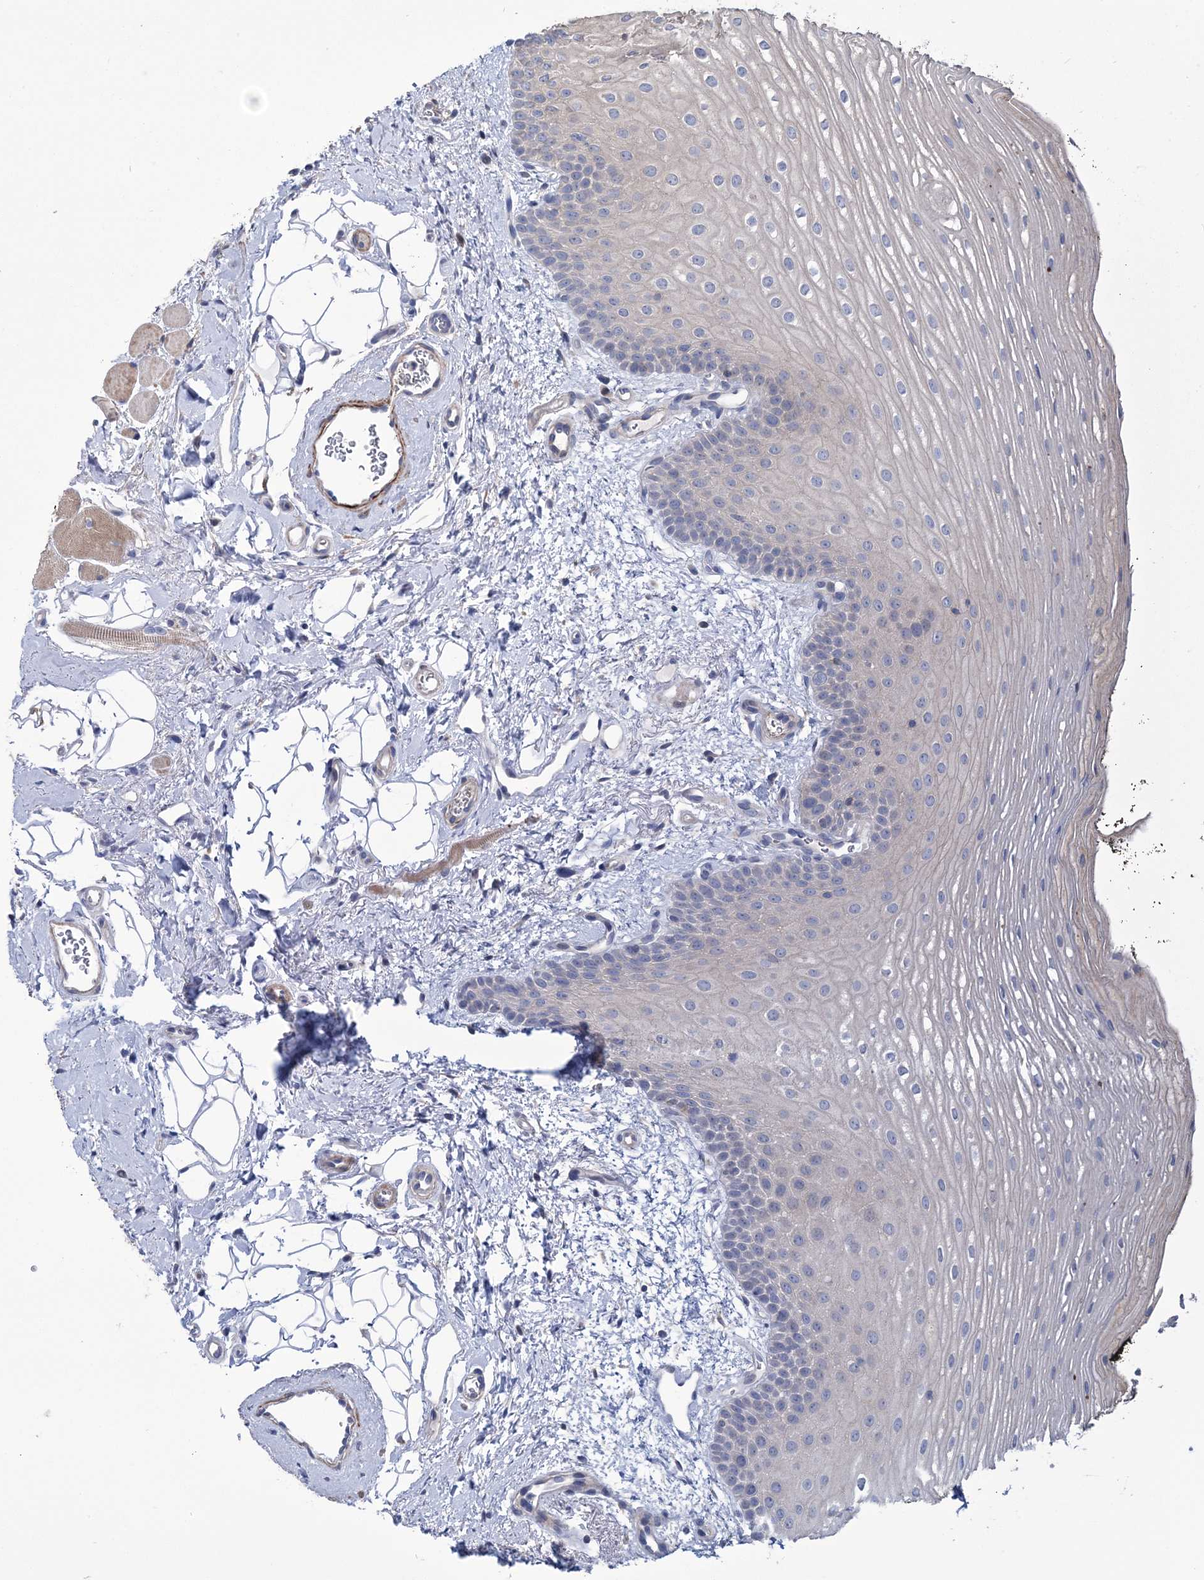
{"staining": {"intensity": "weak", "quantity": "25%-75%", "location": "cytoplasmic/membranous"}, "tissue": "oral mucosa", "cell_type": "Squamous epithelial cells", "image_type": "normal", "snomed": [{"axis": "morphology", "description": "No evidence of malignacy"}, {"axis": "topography", "description": "Oral tissue"}, {"axis": "topography", "description": "Head-Neck"}], "caption": "Protein staining of benign oral mucosa demonstrates weak cytoplasmic/membranous positivity in approximately 25%-75% of squamous epithelial cells. Nuclei are stained in blue.", "gene": "PPP2R2B", "patient": {"sex": "male", "age": 68}}